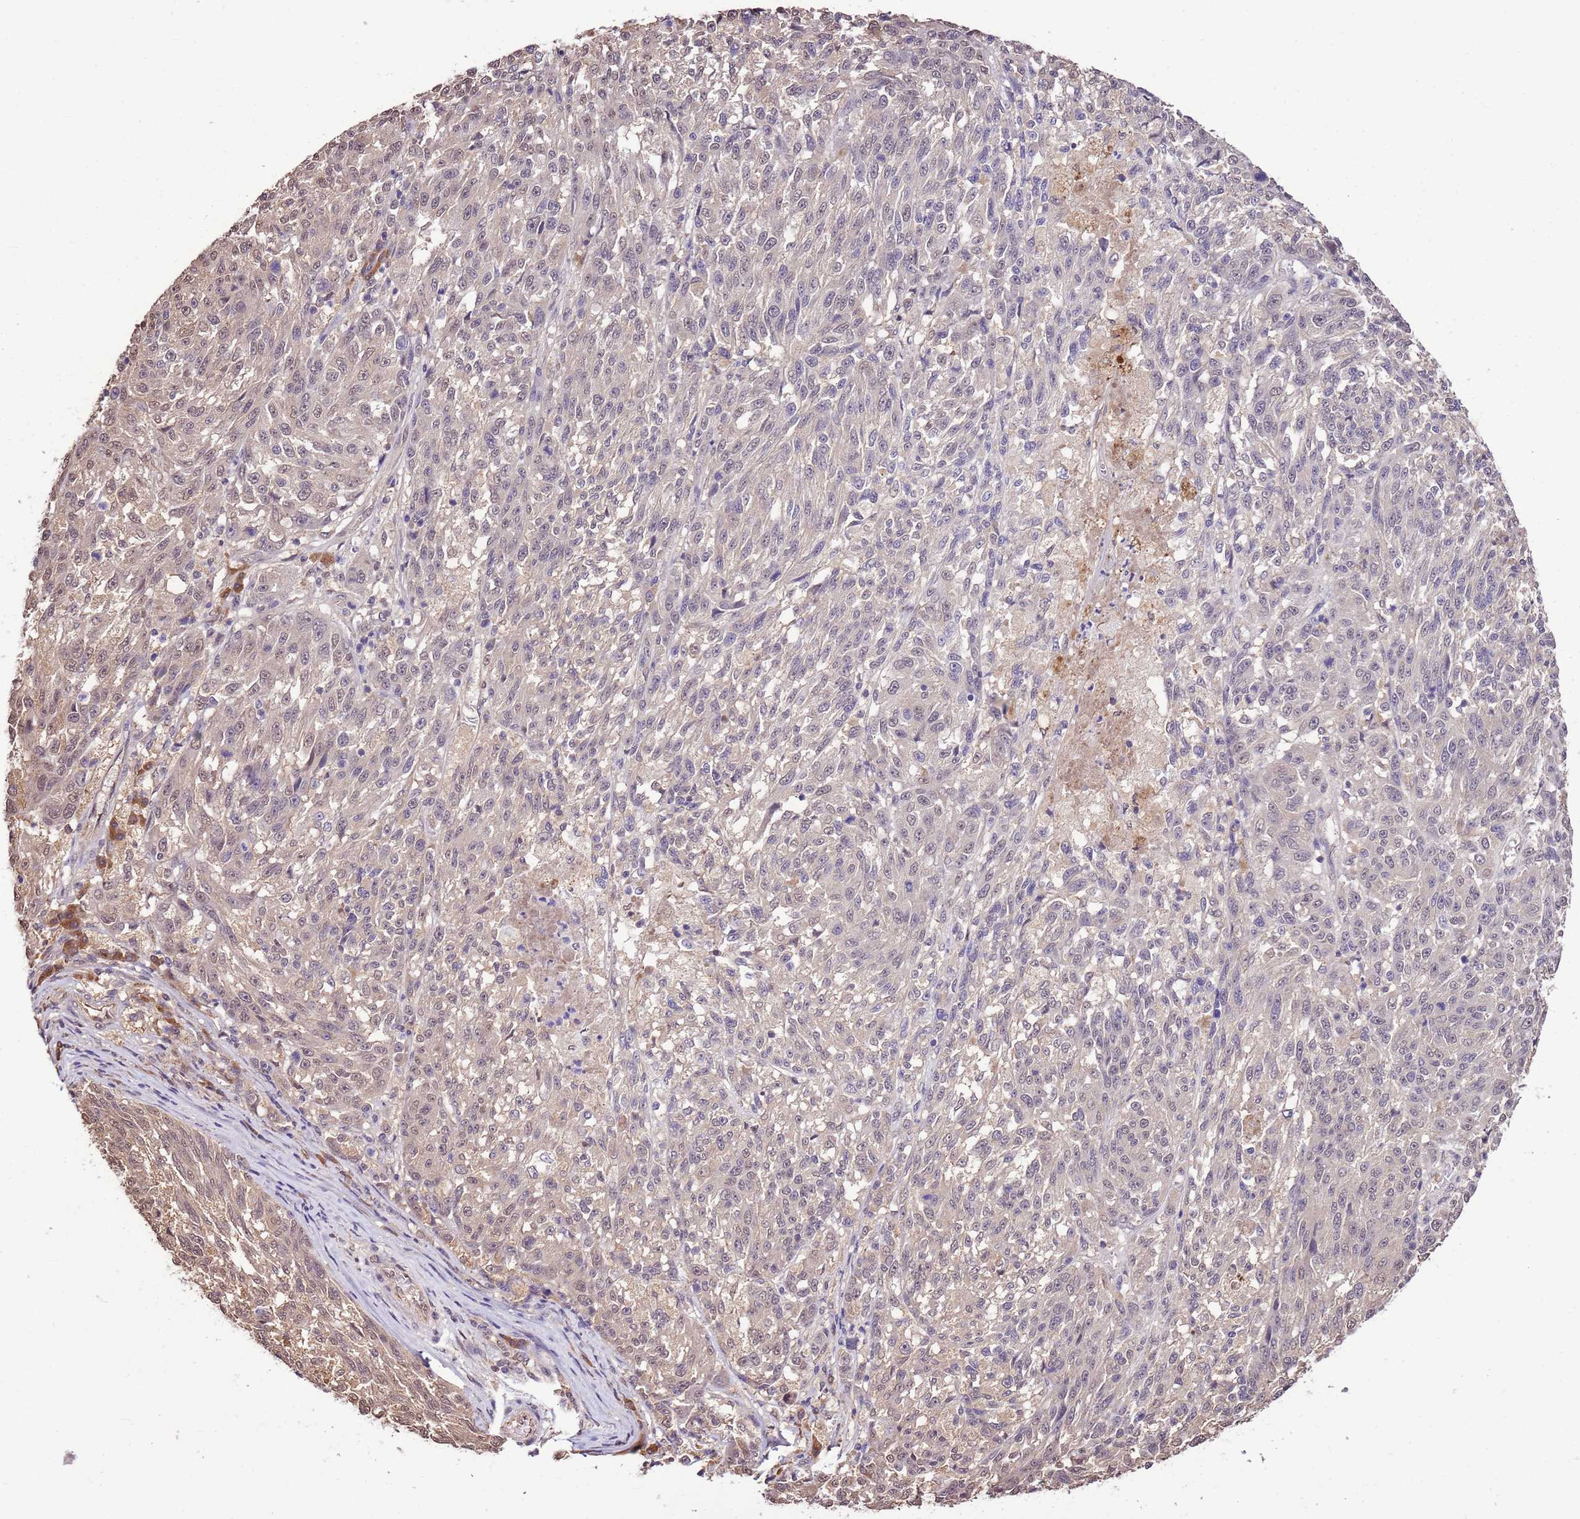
{"staining": {"intensity": "weak", "quantity": "<25%", "location": "cytoplasmic/membranous"}, "tissue": "melanoma", "cell_type": "Tumor cells", "image_type": "cancer", "snomed": [{"axis": "morphology", "description": "Malignant melanoma, NOS"}, {"axis": "topography", "description": "Skin"}], "caption": "Immunohistochemical staining of malignant melanoma displays no significant staining in tumor cells.", "gene": "BBS5", "patient": {"sex": "male", "age": 53}}